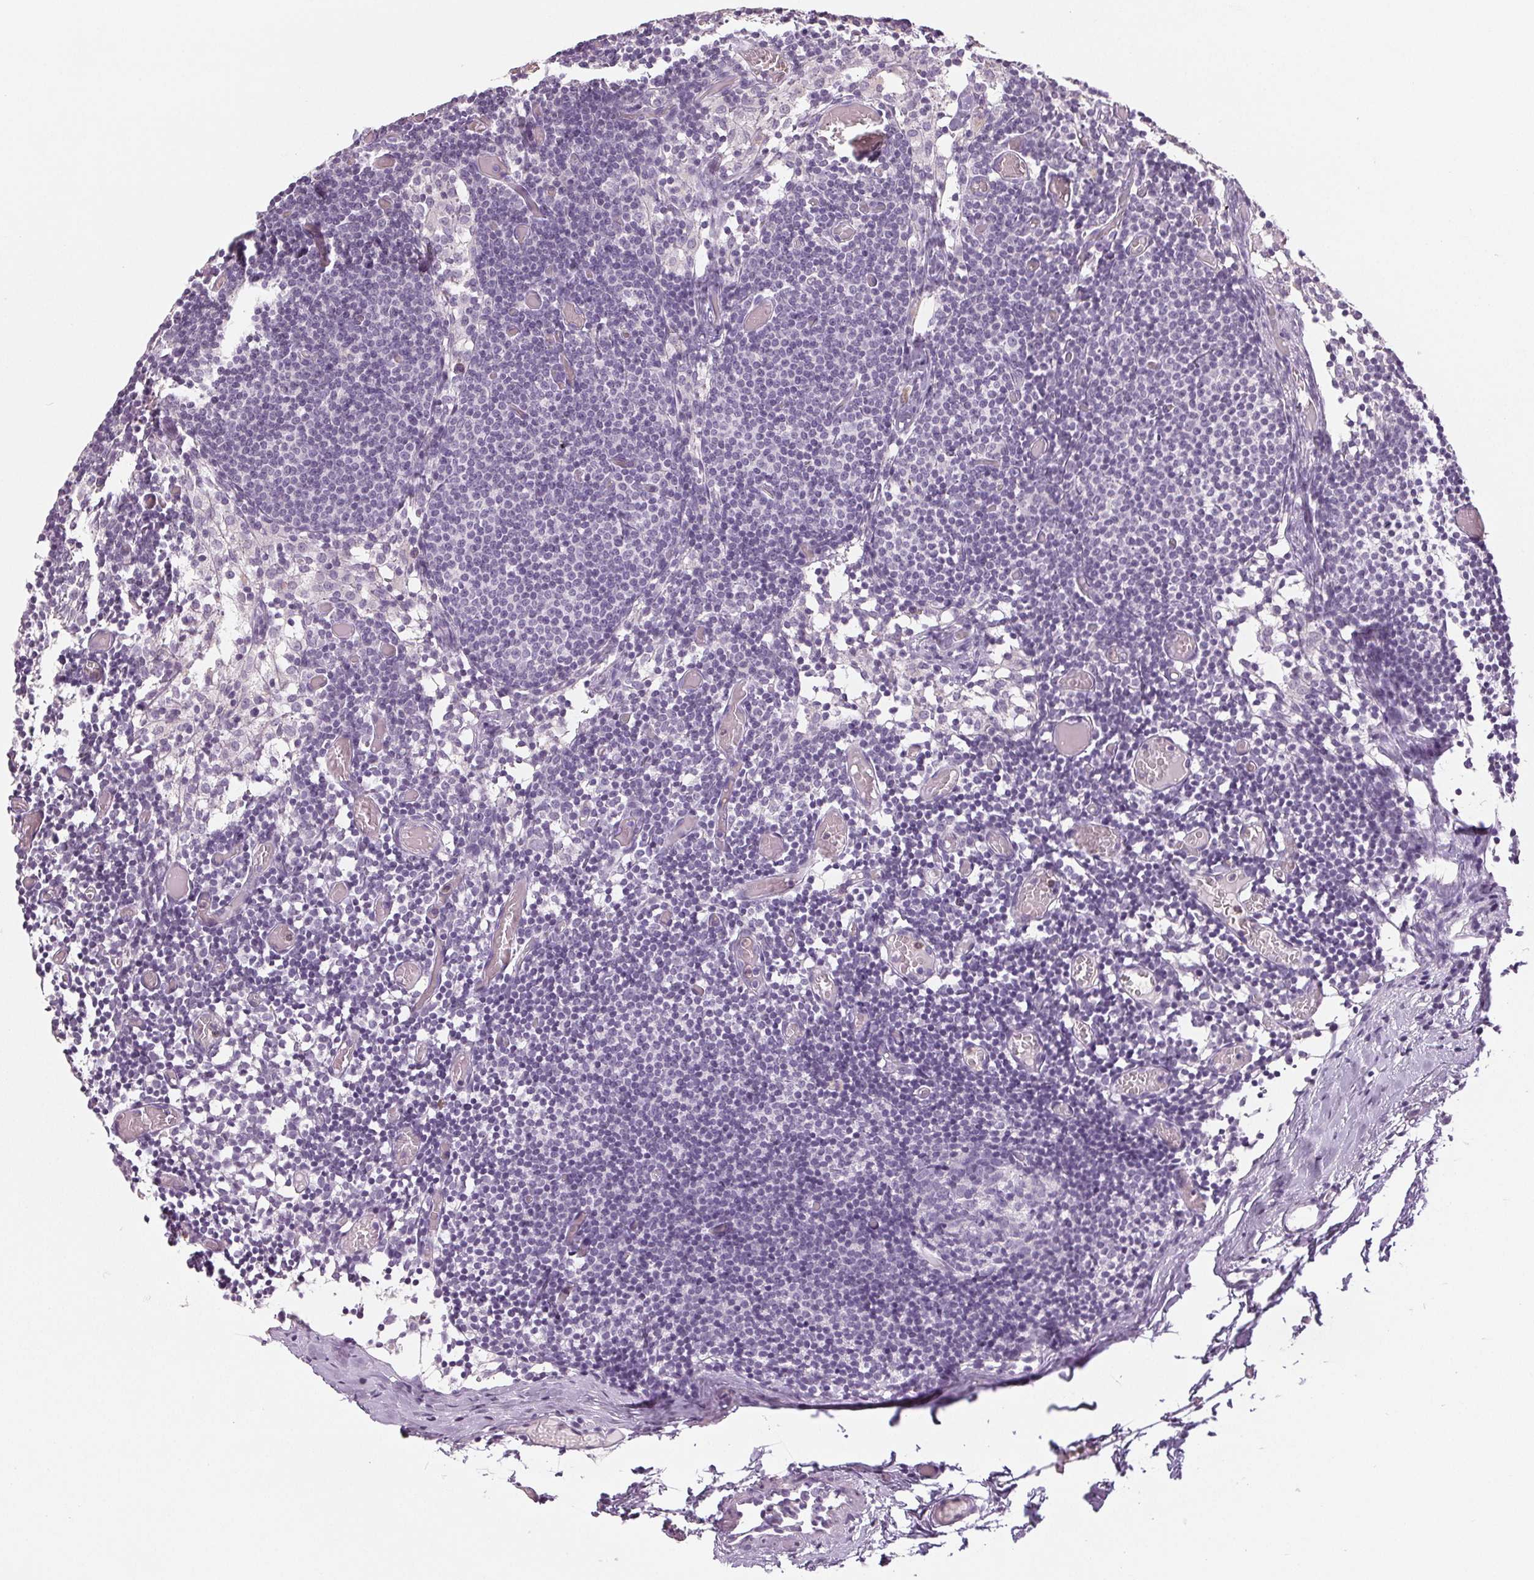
{"staining": {"intensity": "negative", "quantity": "none", "location": "none"}, "tissue": "lymph node", "cell_type": "Germinal center cells", "image_type": "normal", "snomed": [{"axis": "morphology", "description": "Normal tissue, NOS"}, {"axis": "topography", "description": "Lymph node"}], "caption": "The image displays no significant expression in germinal center cells of lymph node.", "gene": "LTF", "patient": {"sex": "female", "age": 41}}